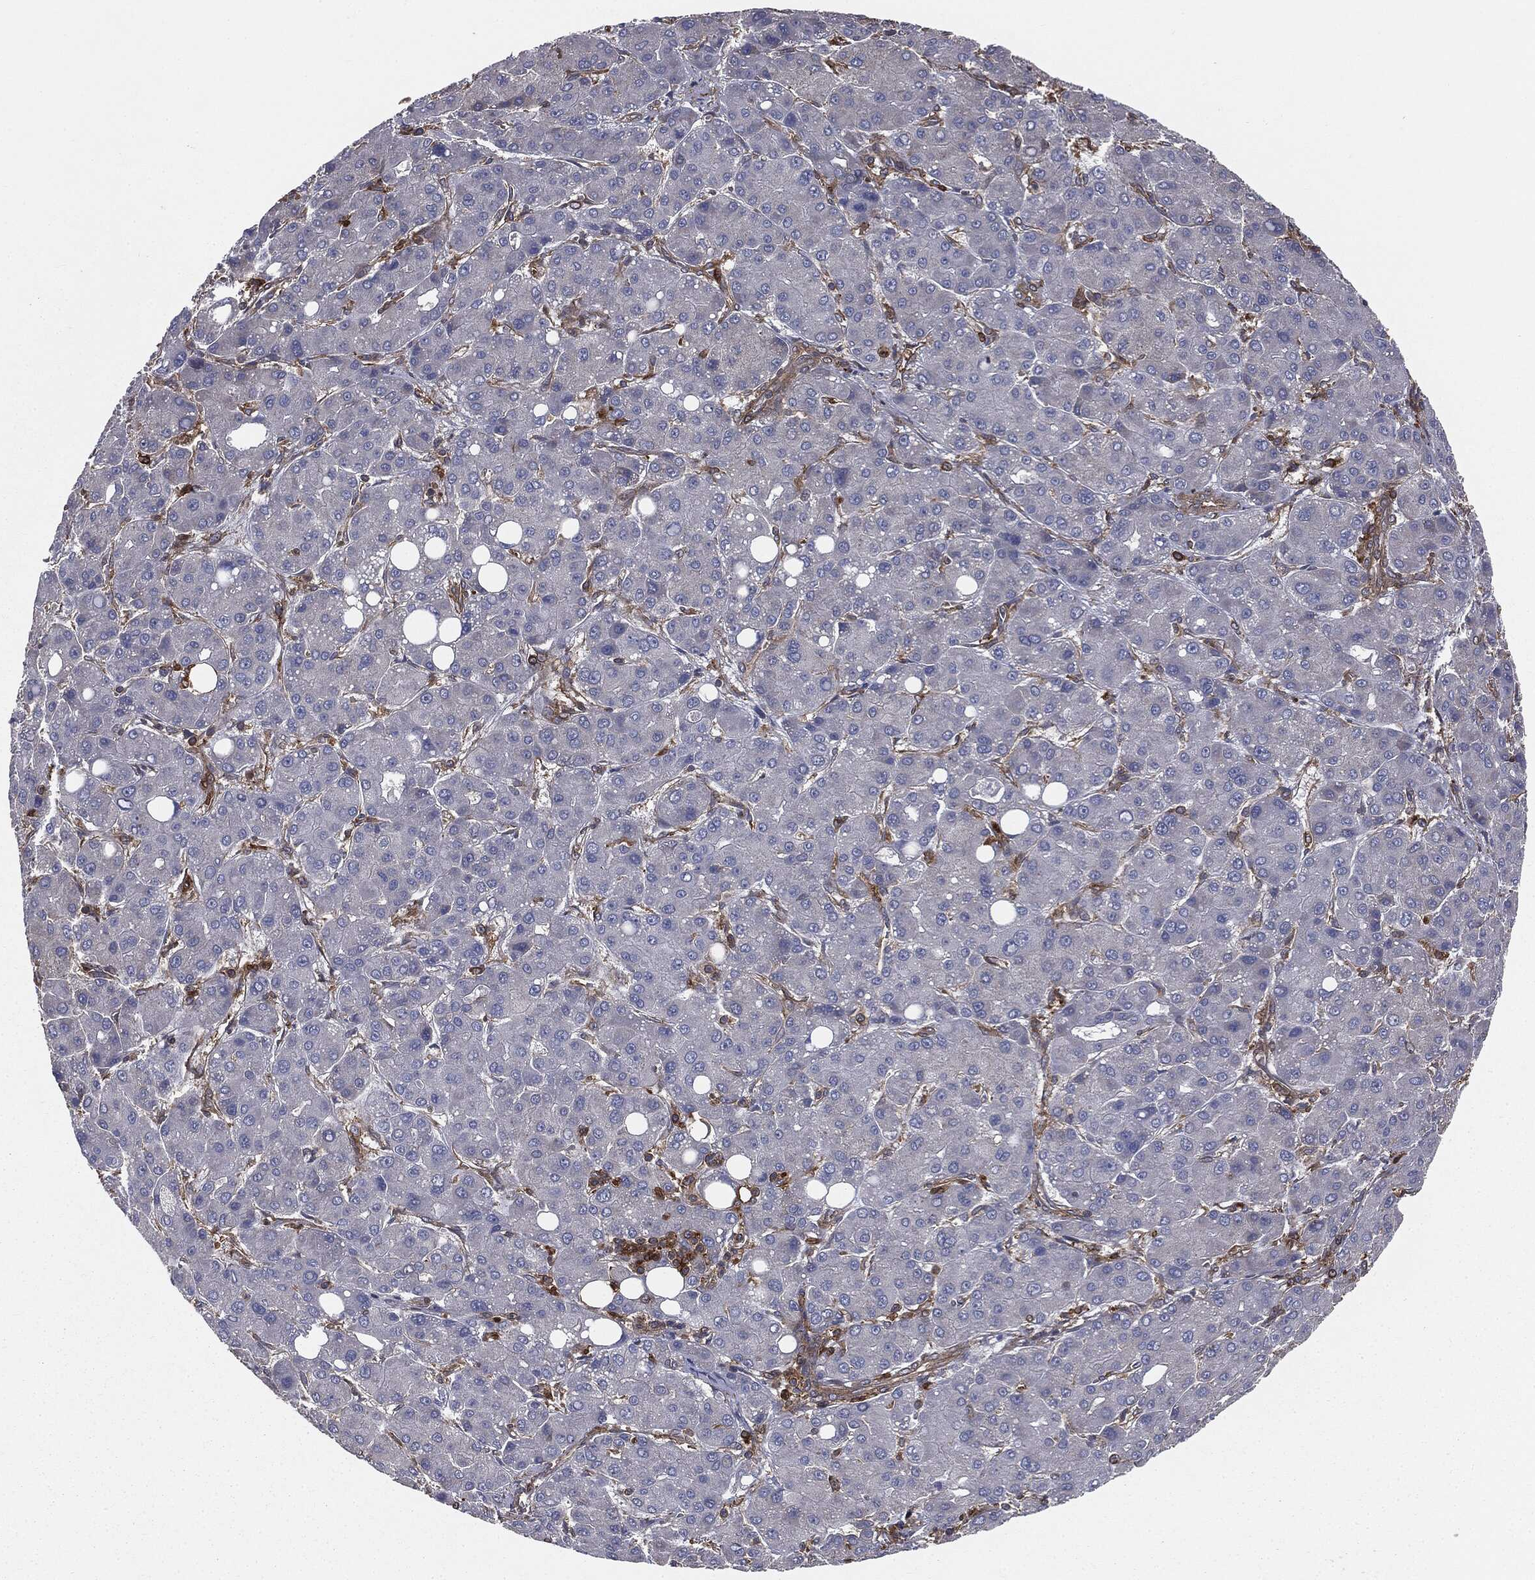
{"staining": {"intensity": "negative", "quantity": "none", "location": "none"}, "tissue": "liver cancer", "cell_type": "Tumor cells", "image_type": "cancer", "snomed": [{"axis": "morphology", "description": "Carcinoma, Hepatocellular, NOS"}, {"axis": "topography", "description": "Liver"}], "caption": "This is a histopathology image of immunohistochemistry (IHC) staining of liver cancer (hepatocellular carcinoma), which shows no staining in tumor cells.", "gene": "GNB5", "patient": {"sex": "male", "age": 55}}